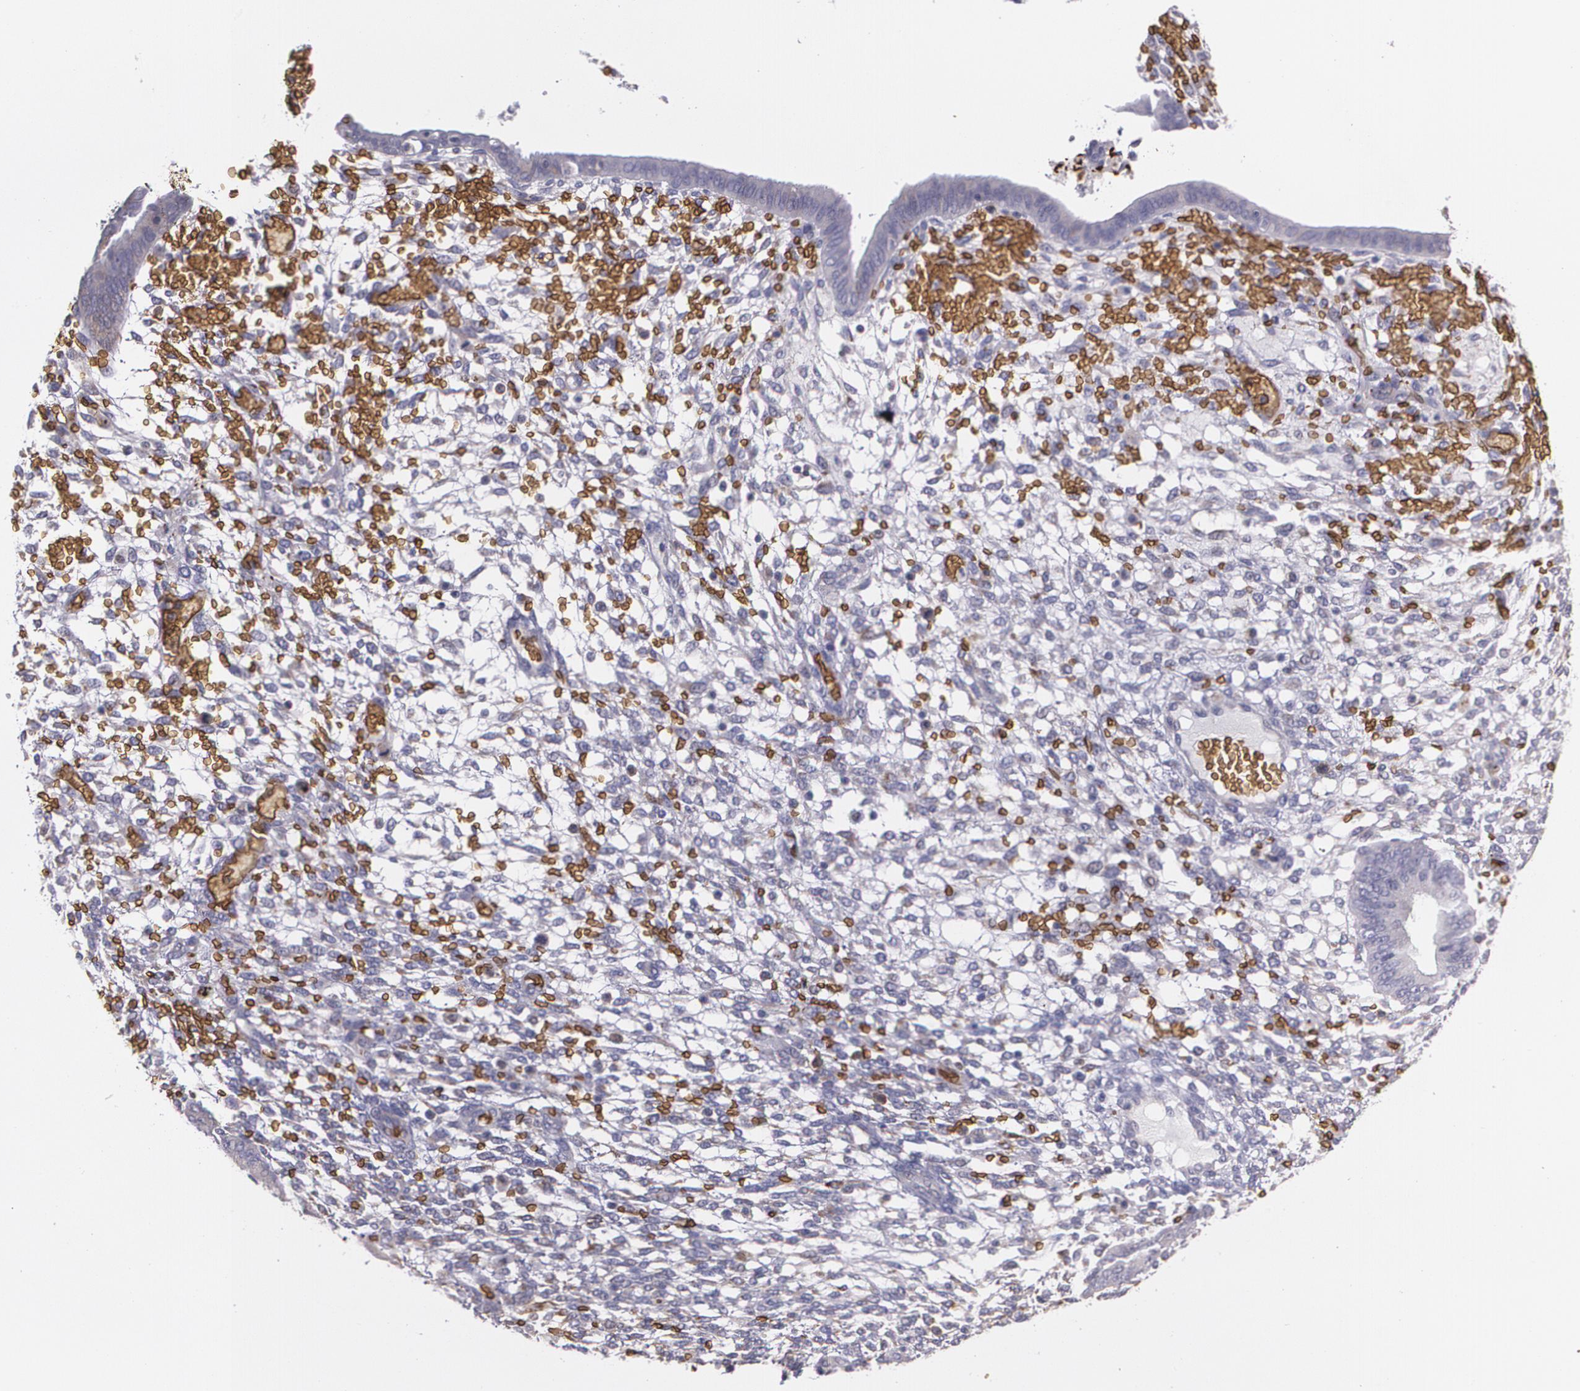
{"staining": {"intensity": "weak", "quantity": "25%-75%", "location": "cytoplasmic/membranous"}, "tissue": "endometrium", "cell_type": "Cells in endometrial stroma", "image_type": "normal", "snomed": [{"axis": "morphology", "description": "Normal tissue, NOS"}, {"axis": "topography", "description": "Endometrium"}], "caption": "Endometrium stained with a brown dye exhibits weak cytoplasmic/membranous positive expression in about 25%-75% of cells in endometrial stroma.", "gene": "SLC2A1", "patient": {"sex": "female", "age": 42}}